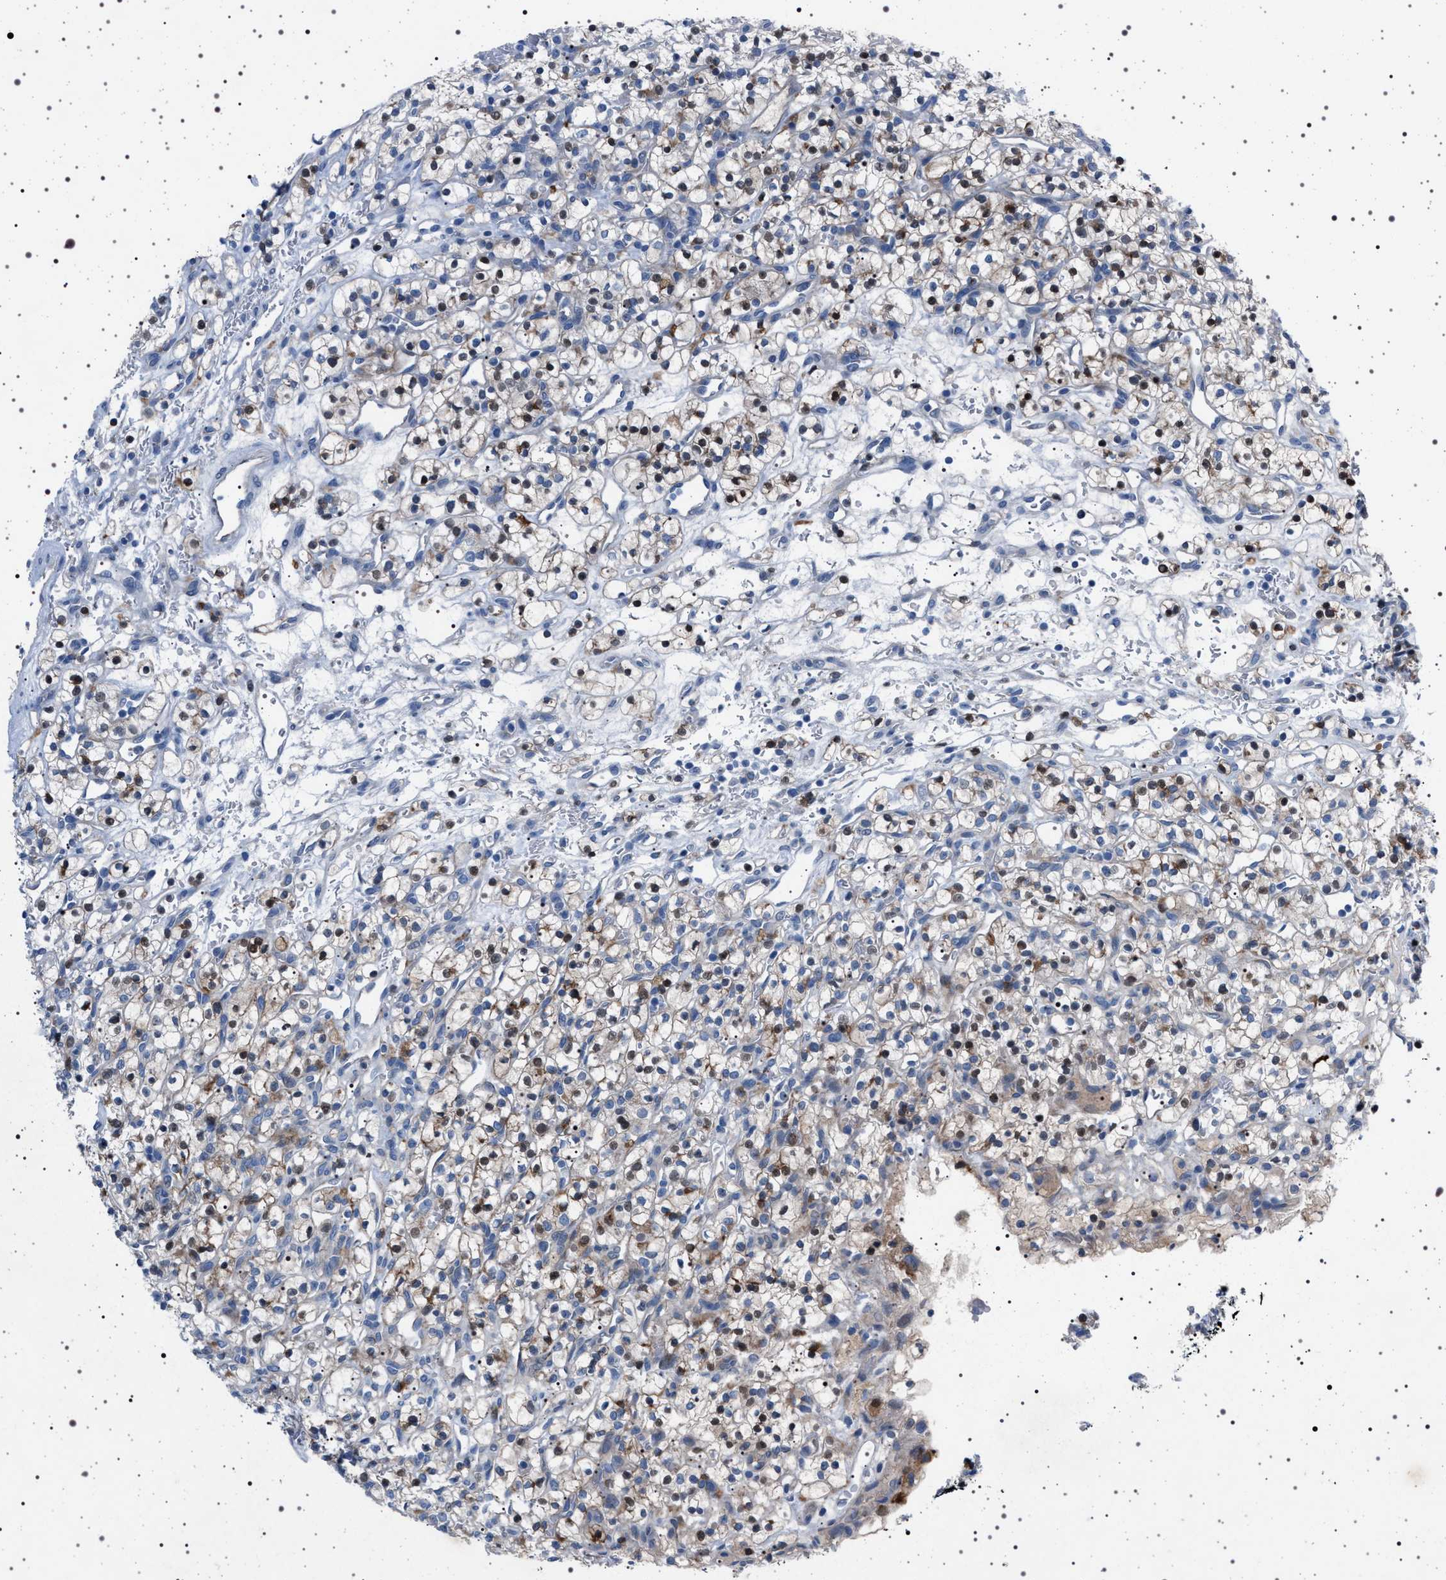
{"staining": {"intensity": "negative", "quantity": "none", "location": "none"}, "tissue": "renal cancer", "cell_type": "Tumor cells", "image_type": "cancer", "snomed": [{"axis": "morphology", "description": "Adenocarcinoma, NOS"}, {"axis": "topography", "description": "Kidney"}], "caption": "This is an IHC photomicrograph of human renal cancer. There is no positivity in tumor cells.", "gene": "NAT9", "patient": {"sex": "female", "age": 57}}